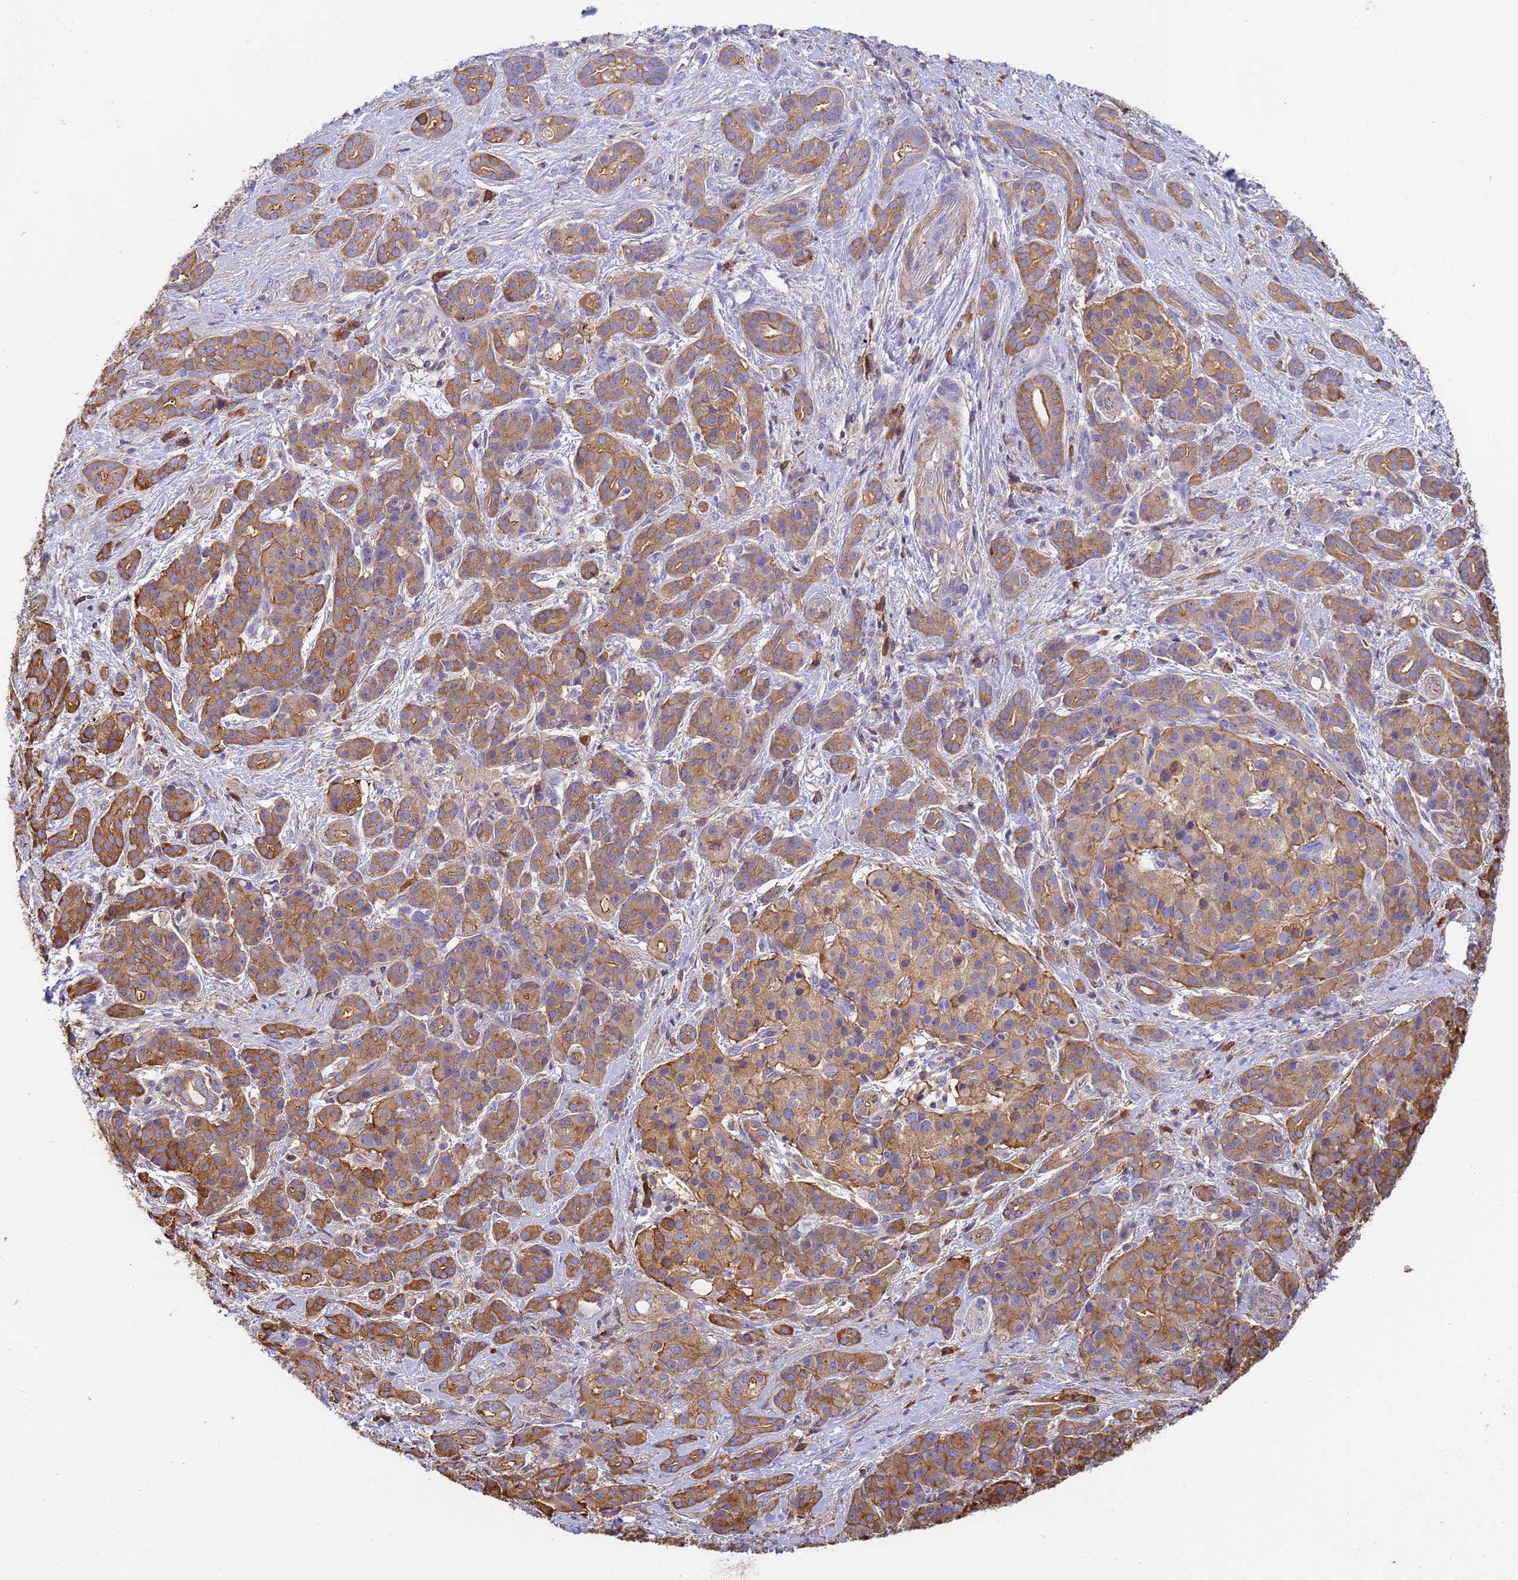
{"staining": {"intensity": "moderate", "quantity": ">75%", "location": "cytoplasmic/membranous"}, "tissue": "pancreatic cancer", "cell_type": "Tumor cells", "image_type": "cancer", "snomed": [{"axis": "morphology", "description": "Adenocarcinoma, NOS"}, {"axis": "topography", "description": "Pancreas"}], "caption": "Protein staining reveals moderate cytoplasmic/membranous staining in approximately >75% of tumor cells in adenocarcinoma (pancreatic).", "gene": "ZNG1B", "patient": {"sex": "male", "age": 57}}